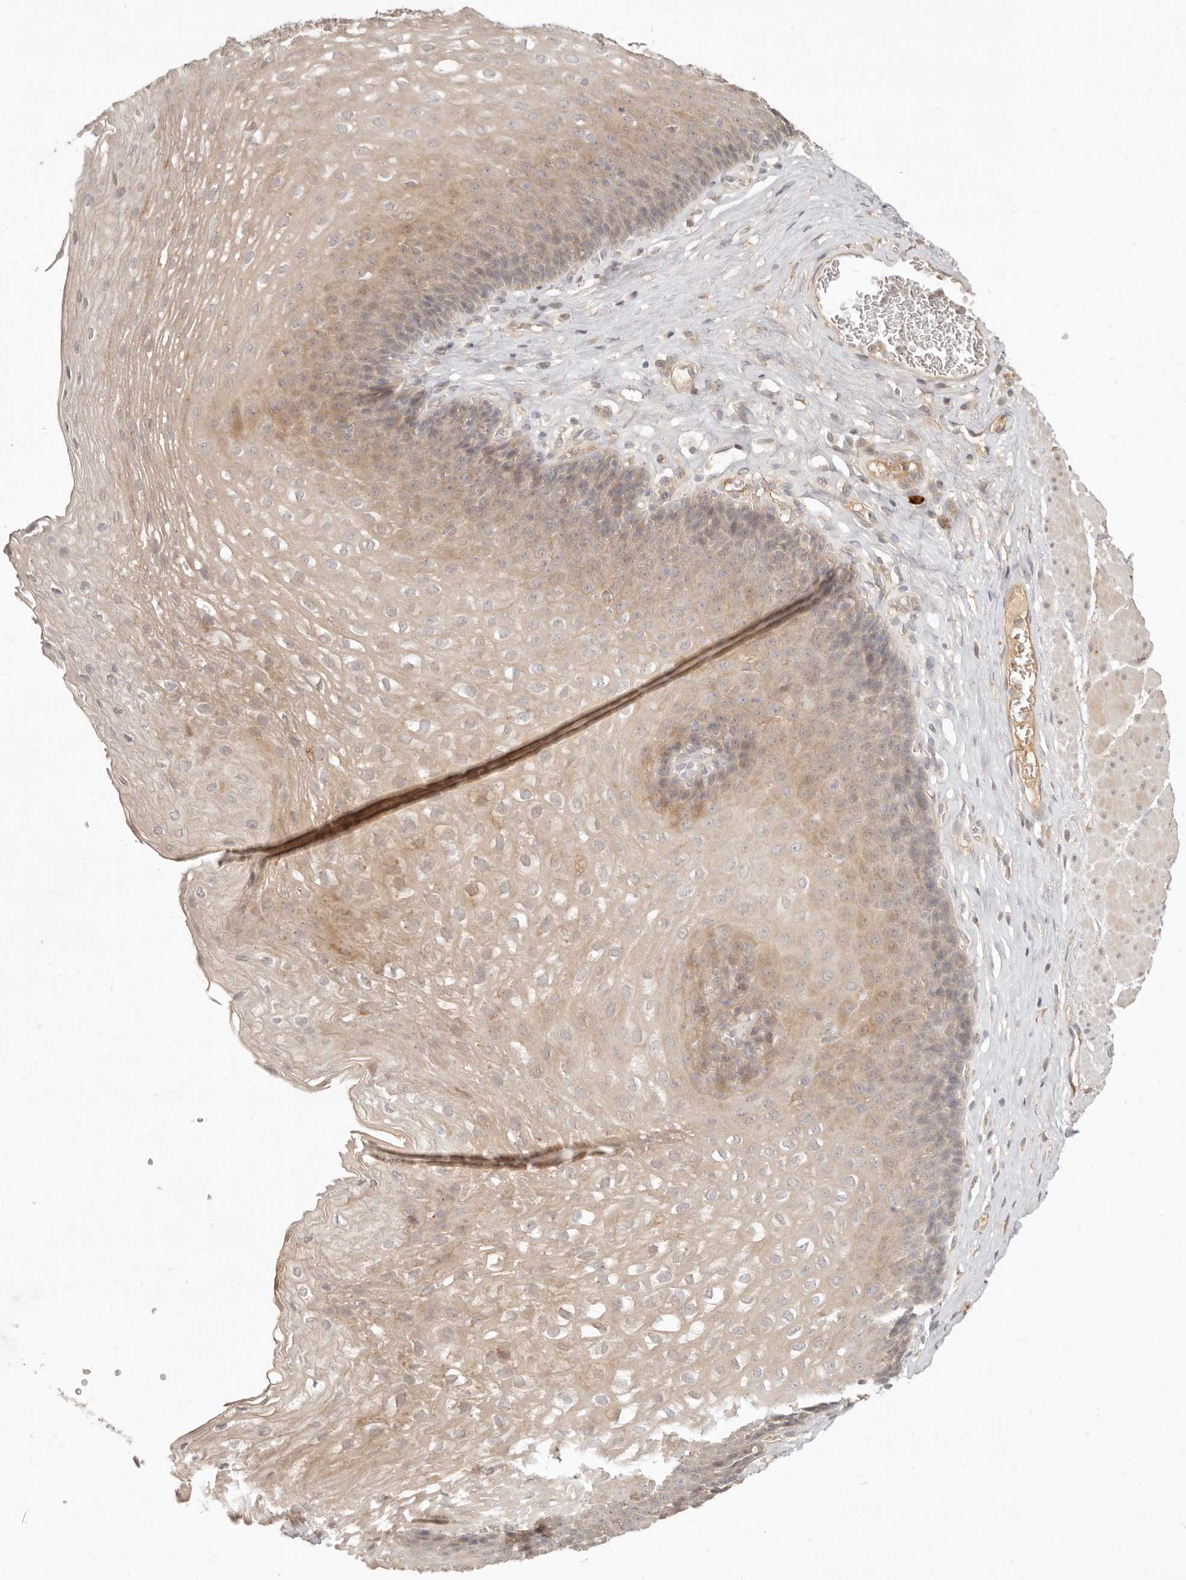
{"staining": {"intensity": "weak", "quantity": "25%-75%", "location": "cytoplasmic/membranous"}, "tissue": "esophagus", "cell_type": "Squamous epithelial cells", "image_type": "normal", "snomed": [{"axis": "morphology", "description": "Normal tissue, NOS"}, {"axis": "topography", "description": "Esophagus"}], "caption": "A histopathology image of human esophagus stained for a protein exhibits weak cytoplasmic/membranous brown staining in squamous epithelial cells. (DAB IHC with brightfield microscopy, high magnification).", "gene": "UBXN11", "patient": {"sex": "female", "age": 66}}